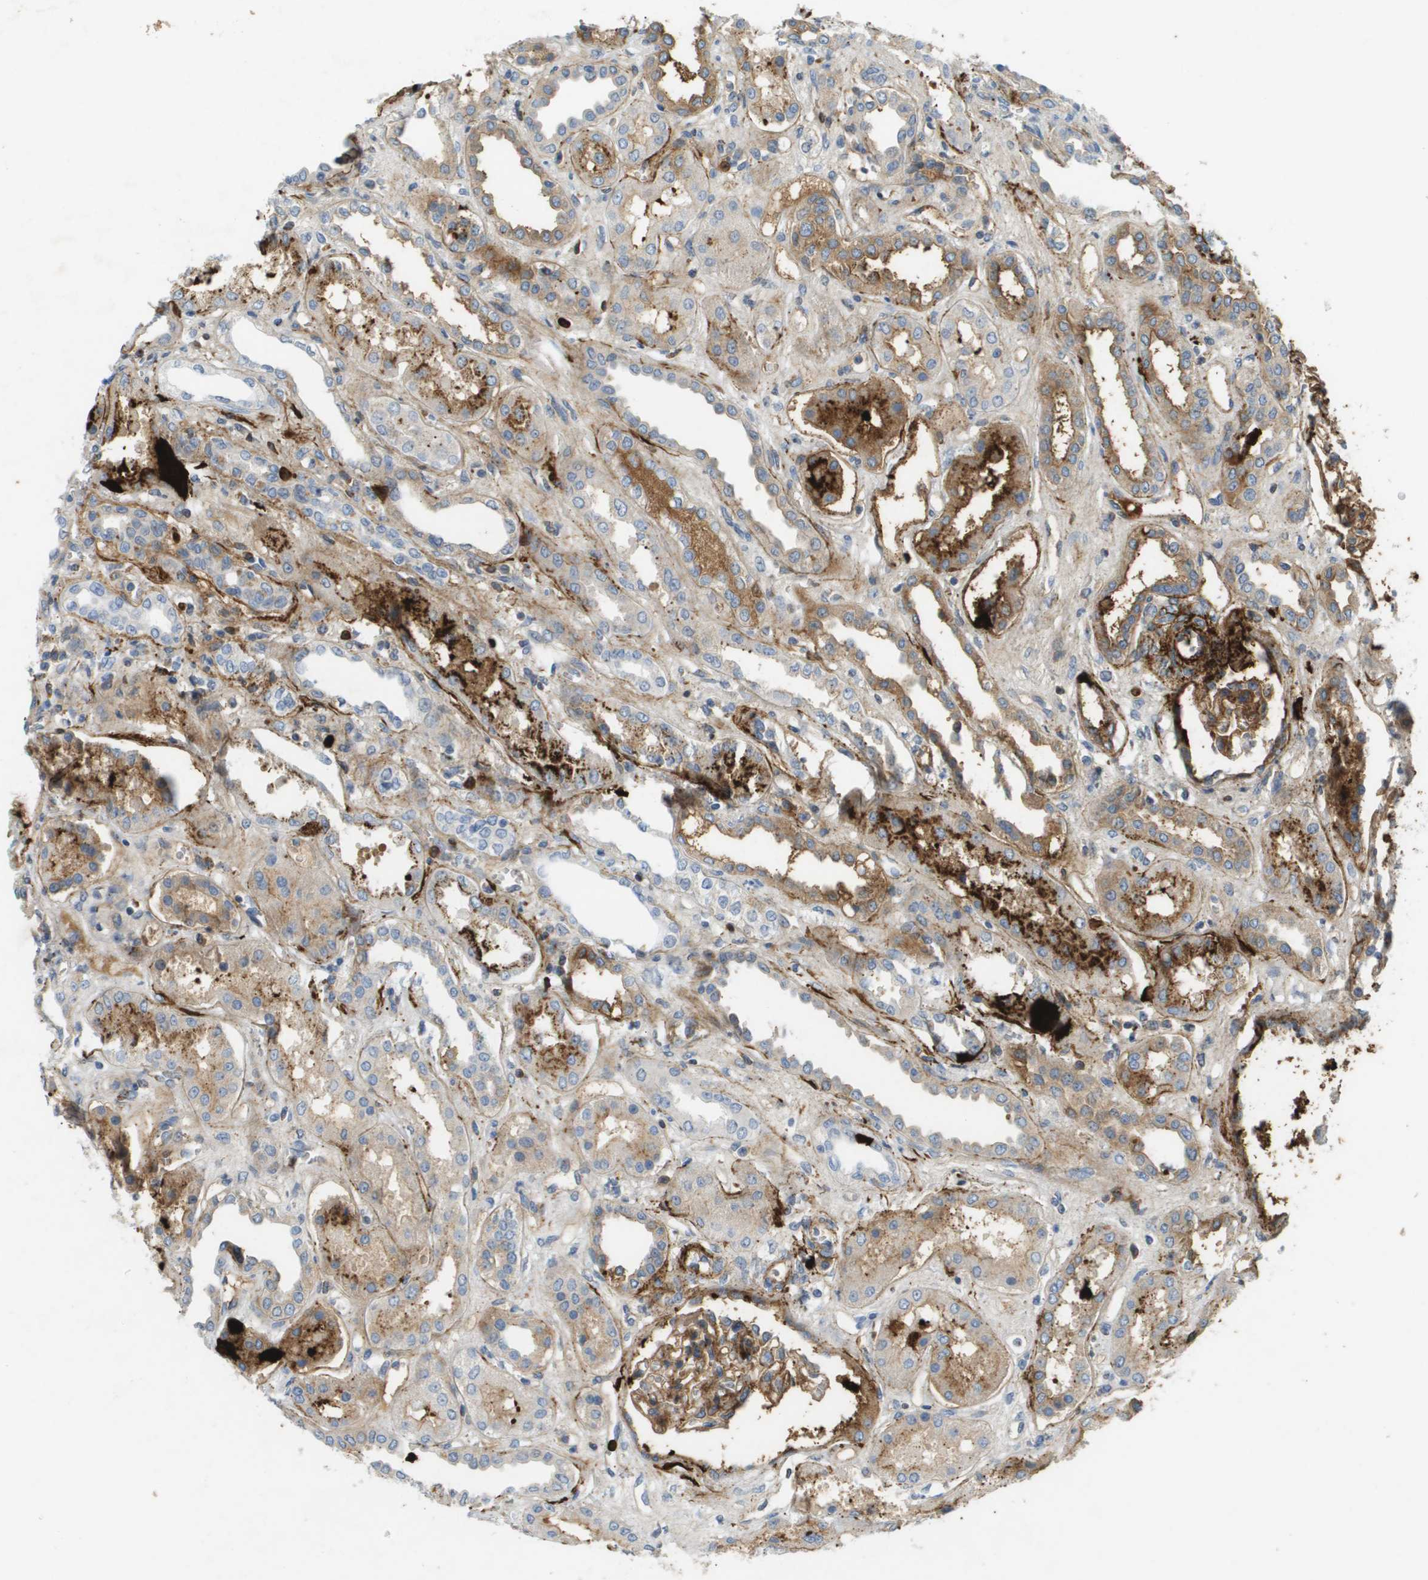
{"staining": {"intensity": "moderate", "quantity": "25%-75%", "location": "cytoplasmic/membranous"}, "tissue": "kidney", "cell_type": "Cells in glomeruli", "image_type": "normal", "snomed": [{"axis": "morphology", "description": "Normal tissue, NOS"}, {"axis": "topography", "description": "Kidney"}], "caption": "Protein analysis of benign kidney reveals moderate cytoplasmic/membranous positivity in approximately 25%-75% of cells in glomeruli.", "gene": "VTN", "patient": {"sex": "male", "age": 59}}